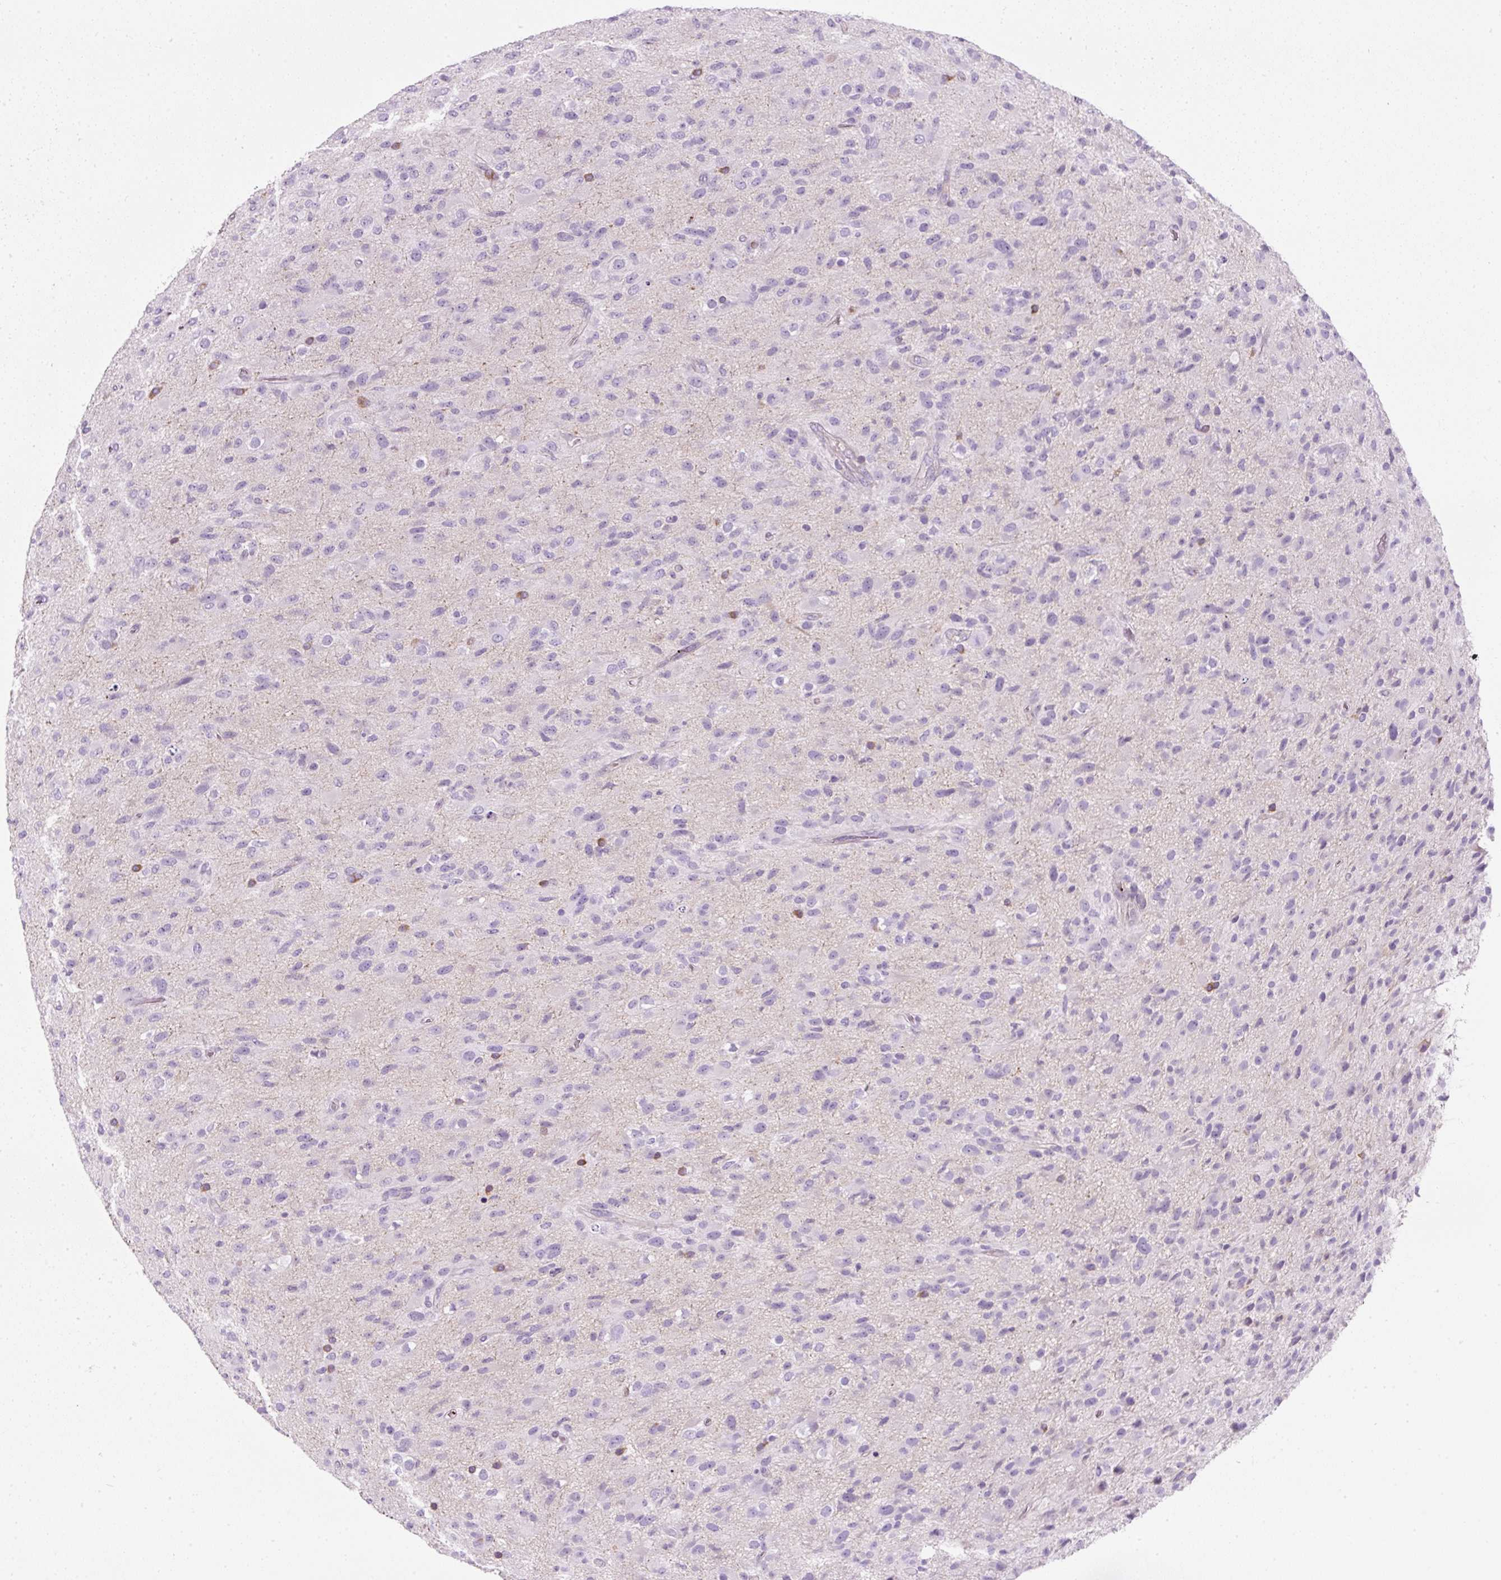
{"staining": {"intensity": "negative", "quantity": "none", "location": "none"}, "tissue": "glioma", "cell_type": "Tumor cells", "image_type": "cancer", "snomed": [{"axis": "morphology", "description": "Glioma, malignant, Low grade"}, {"axis": "topography", "description": "Brain"}], "caption": "Tumor cells are negative for protein expression in human glioma. Brightfield microscopy of immunohistochemistry stained with DAB (3,3'-diaminobenzidine) (brown) and hematoxylin (blue), captured at high magnification.", "gene": "PF4V1", "patient": {"sex": "male", "age": 65}}